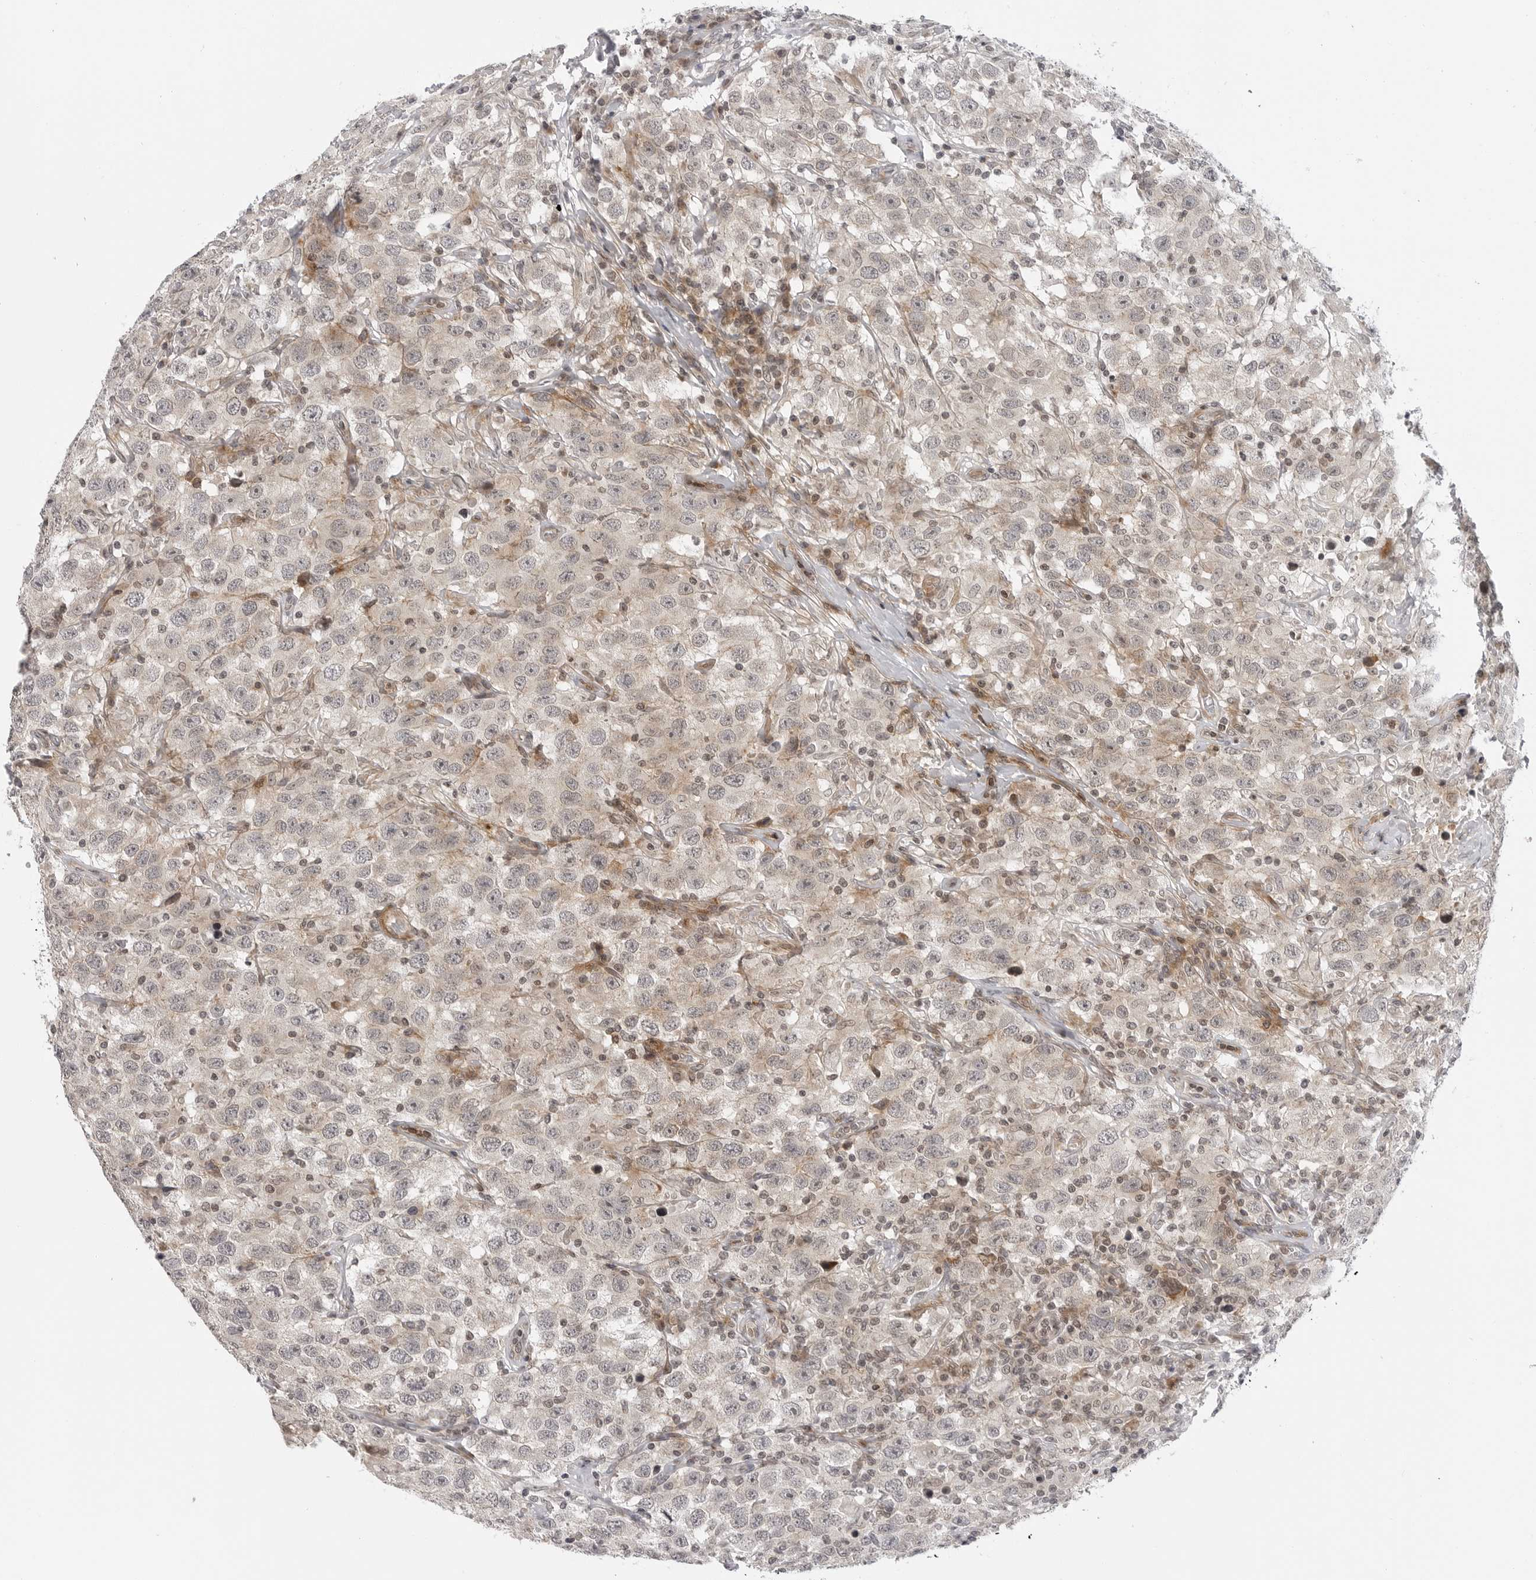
{"staining": {"intensity": "weak", "quantity": "25%-75%", "location": "cytoplasmic/membranous"}, "tissue": "testis cancer", "cell_type": "Tumor cells", "image_type": "cancer", "snomed": [{"axis": "morphology", "description": "Seminoma, NOS"}, {"axis": "topography", "description": "Testis"}], "caption": "Immunohistochemical staining of testis cancer (seminoma) demonstrates low levels of weak cytoplasmic/membranous protein staining in about 25%-75% of tumor cells.", "gene": "ADAMTS5", "patient": {"sex": "male", "age": 41}}